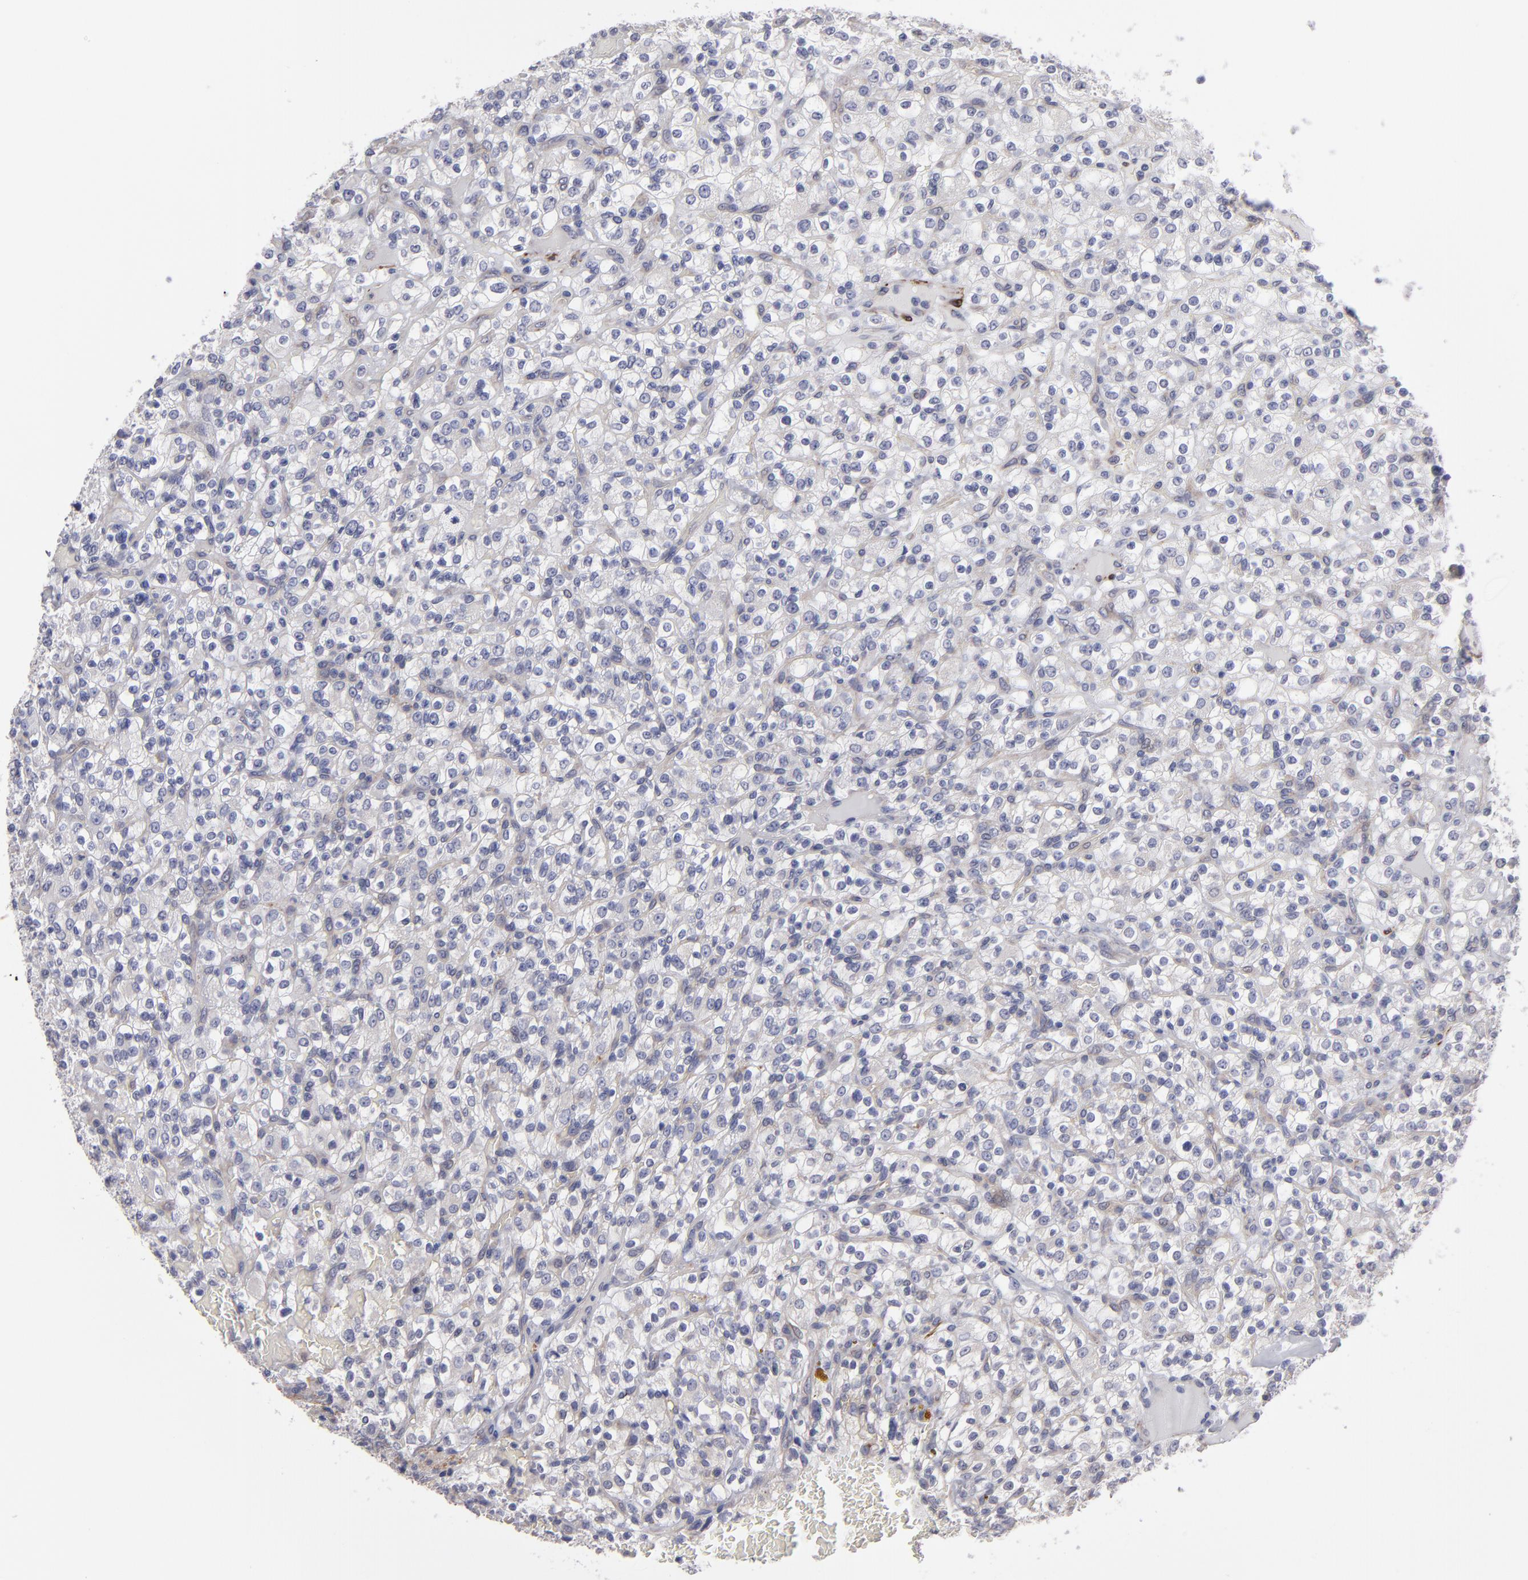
{"staining": {"intensity": "negative", "quantity": "none", "location": "none"}, "tissue": "renal cancer", "cell_type": "Tumor cells", "image_type": "cancer", "snomed": [{"axis": "morphology", "description": "Normal tissue, NOS"}, {"axis": "morphology", "description": "Adenocarcinoma, NOS"}, {"axis": "topography", "description": "Kidney"}], "caption": "Immunohistochemistry of human renal cancer reveals no positivity in tumor cells. Brightfield microscopy of immunohistochemistry (IHC) stained with DAB (3,3'-diaminobenzidine) (brown) and hematoxylin (blue), captured at high magnification.", "gene": "SLMAP", "patient": {"sex": "female", "age": 72}}